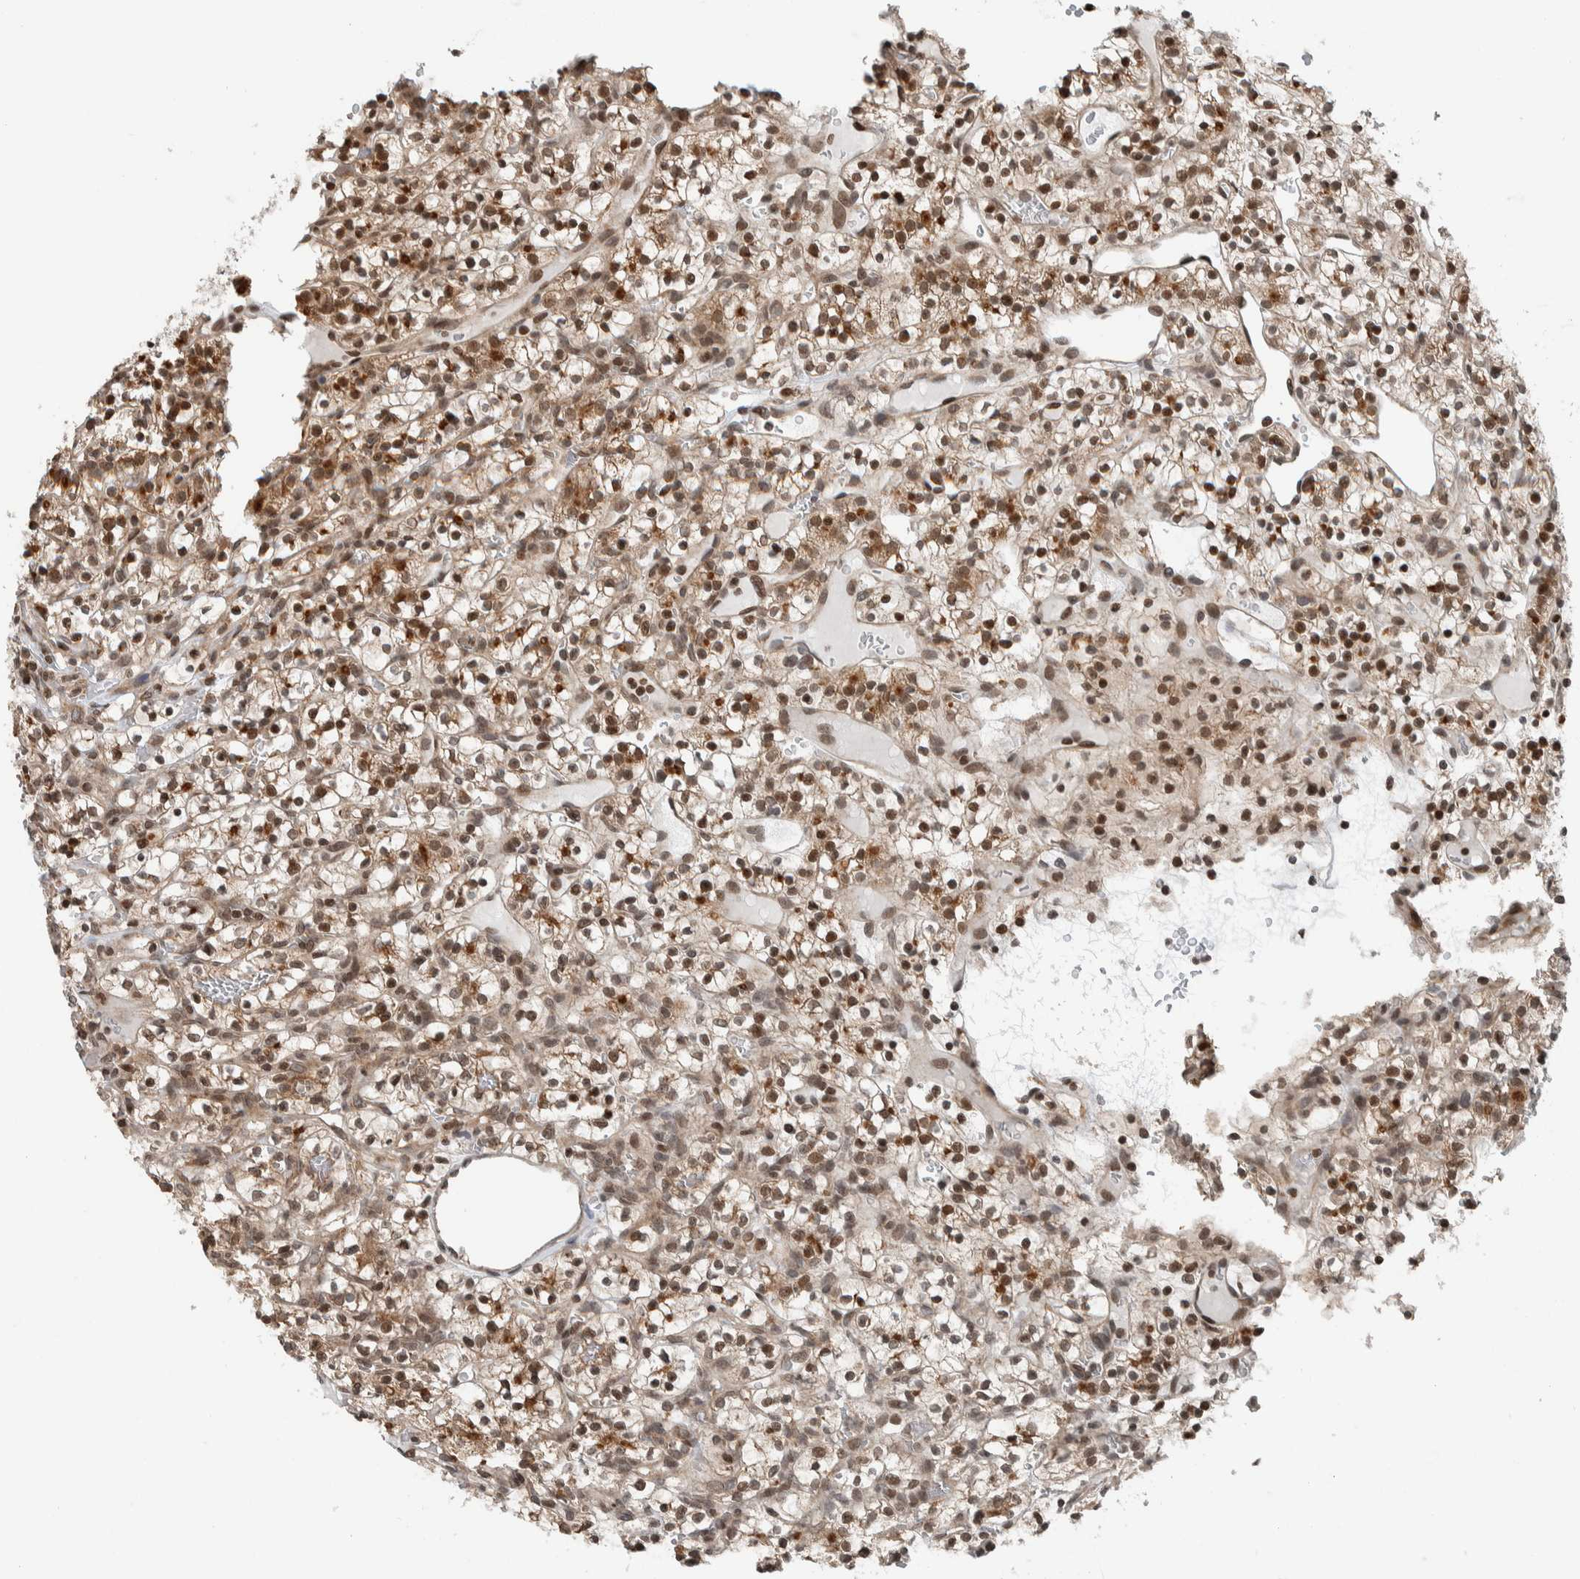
{"staining": {"intensity": "moderate", "quantity": "25%-75%", "location": "cytoplasmic/membranous,nuclear"}, "tissue": "renal cancer", "cell_type": "Tumor cells", "image_type": "cancer", "snomed": [{"axis": "morphology", "description": "Adenocarcinoma, NOS"}, {"axis": "topography", "description": "Kidney"}], "caption": "This is an image of IHC staining of renal cancer, which shows moderate expression in the cytoplasmic/membranous and nuclear of tumor cells.", "gene": "NPLOC4", "patient": {"sex": "female", "age": 57}}